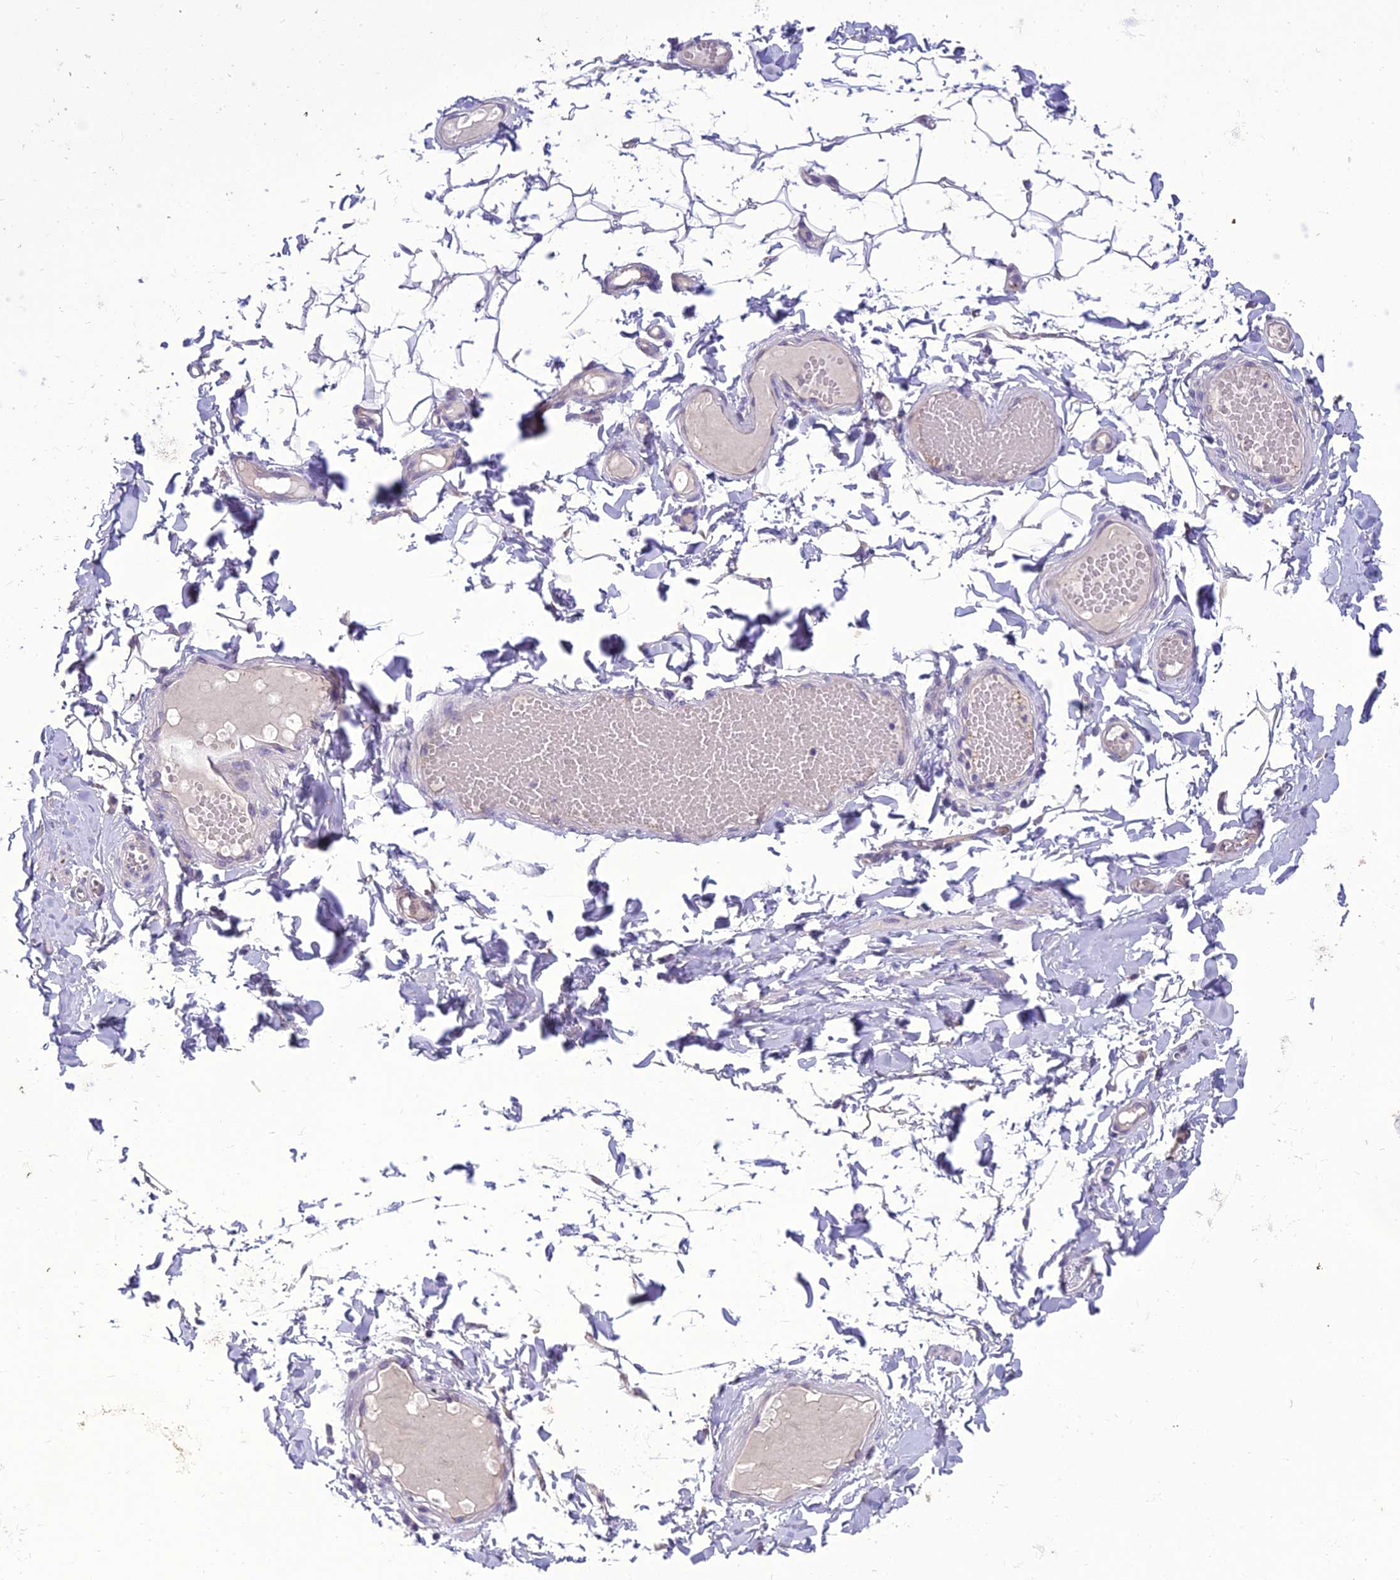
{"staining": {"intensity": "negative", "quantity": "none", "location": "none"}, "tissue": "adipose tissue", "cell_type": "Adipocytes", "image_type": "normal", "snomed": [{"axis": "morphology", "description": "Normal tissue, NOS"}, {"axis": "topography", "description": "Adipose tissue"}, {"axis": "topography", "description": "Vascular tissue"}, {"axis": "topography", "description": "Peripheral nerve tissue"}], "caption": "IHC of normal adipose tissue displays no positivity in adipocytes. (DAB immunohistochemistry (IHC) with hematoxylin counter stain).", "gene": "SCRT1", "patient": {"sex": "male", "age": 25}}